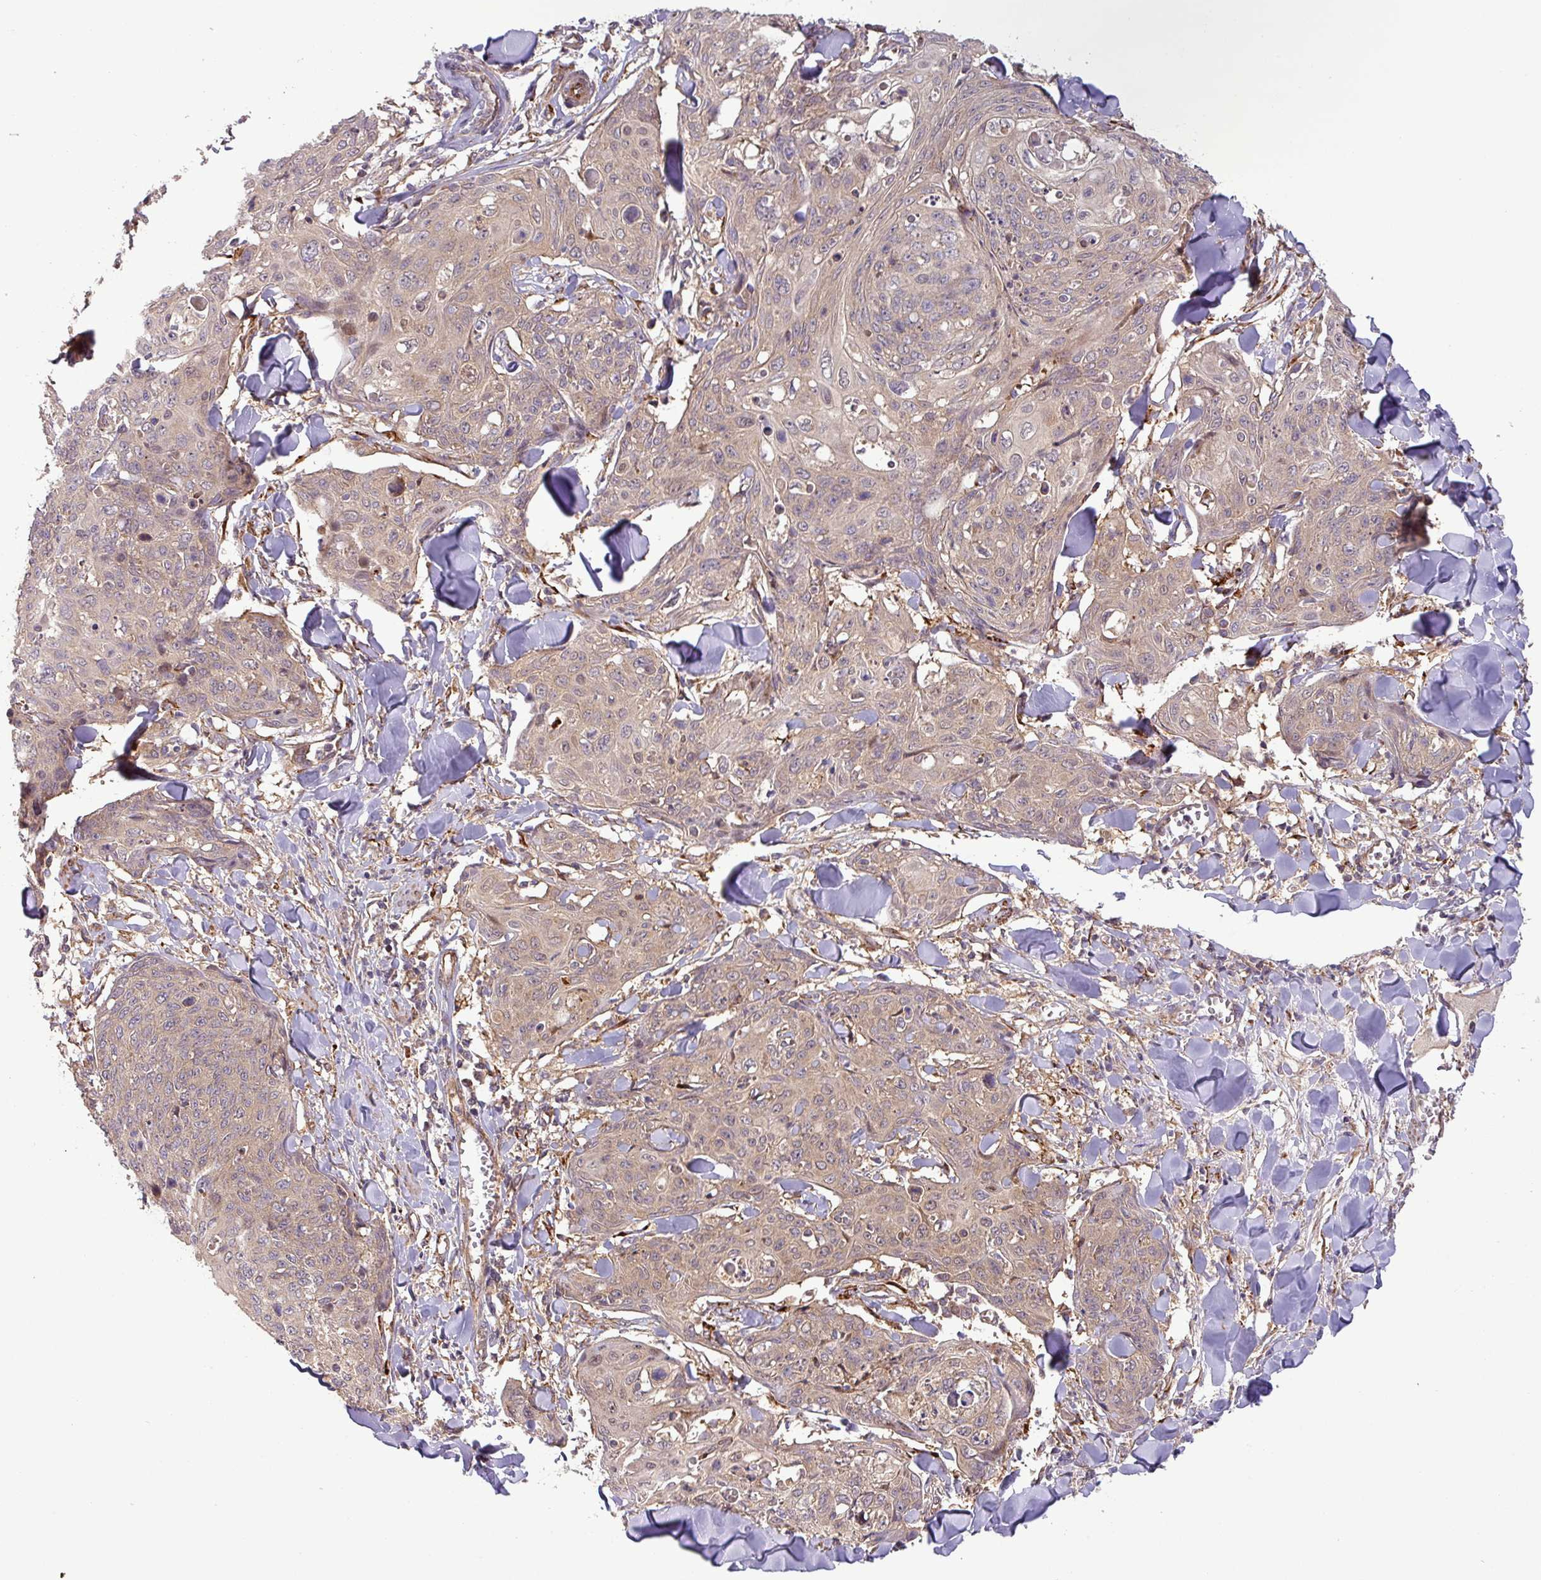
{"staining": {"intensity": "weak", "quantity": ">75%", "location": "cytoplasmic/membranous"}, "tissue": "skin cancer", "cell_type": "Tumor cells", "image_type": "cancer", "snomed": [{"axis": "morphology", "description": "Squamous cell carcinoma, NOS"}, {"axis": "topography", "description": "Skin"}, {"axis": "topography", "description": "Vulva"}], "caption": "This image demonstrates IHC staining of human skin cancer, with low weak cytoplasmic/membranous staining in approximately >75% of tumor cells.", "gene": "ART1", "patient": {"sex": "female", "age": 85}}